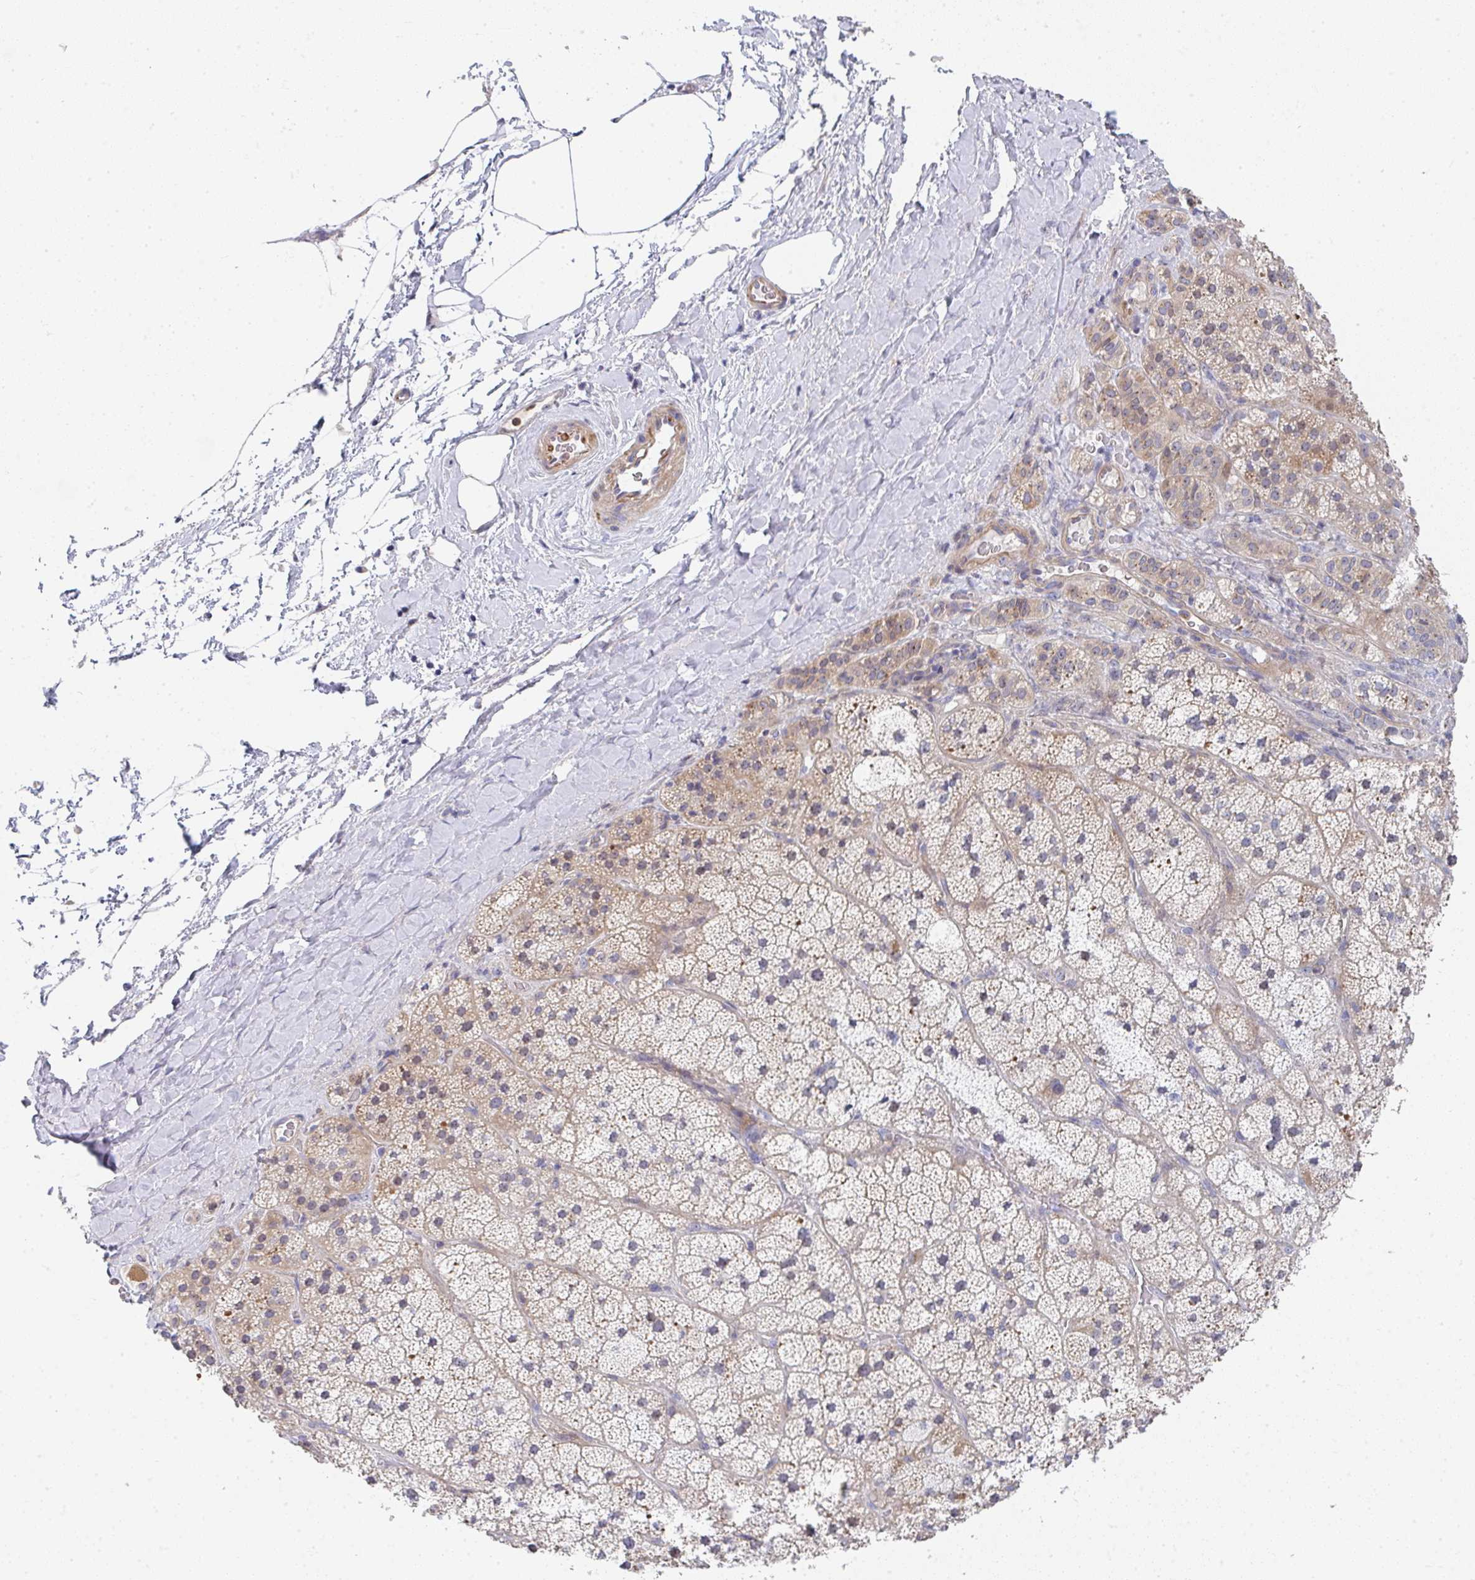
{"staining": {"intensity": "moderate", "quantity": "25%-75%", "location": "cytoplasmic/membranous"}, "tissue": "adrenal gland", "cell_type": "Glandular cells", "image_type": "normal", "snomed": [{"axis": "morphology", "description": "Normal tissue, NOS"}, {"axis": "topography", "description": "Adrenal gland"}], "caption": "High-magnification brightfield microscopy of unremarkable adrenal gland stained with DAB (brown) and counterstained with hematoxylin (blue). glandular cells exhibit moderate cytoplasmic/membranous staining is appreciated in about25%-75% of cells.", "gene": "KLHL33", "patient": {"sex": "male", "age": 57}}